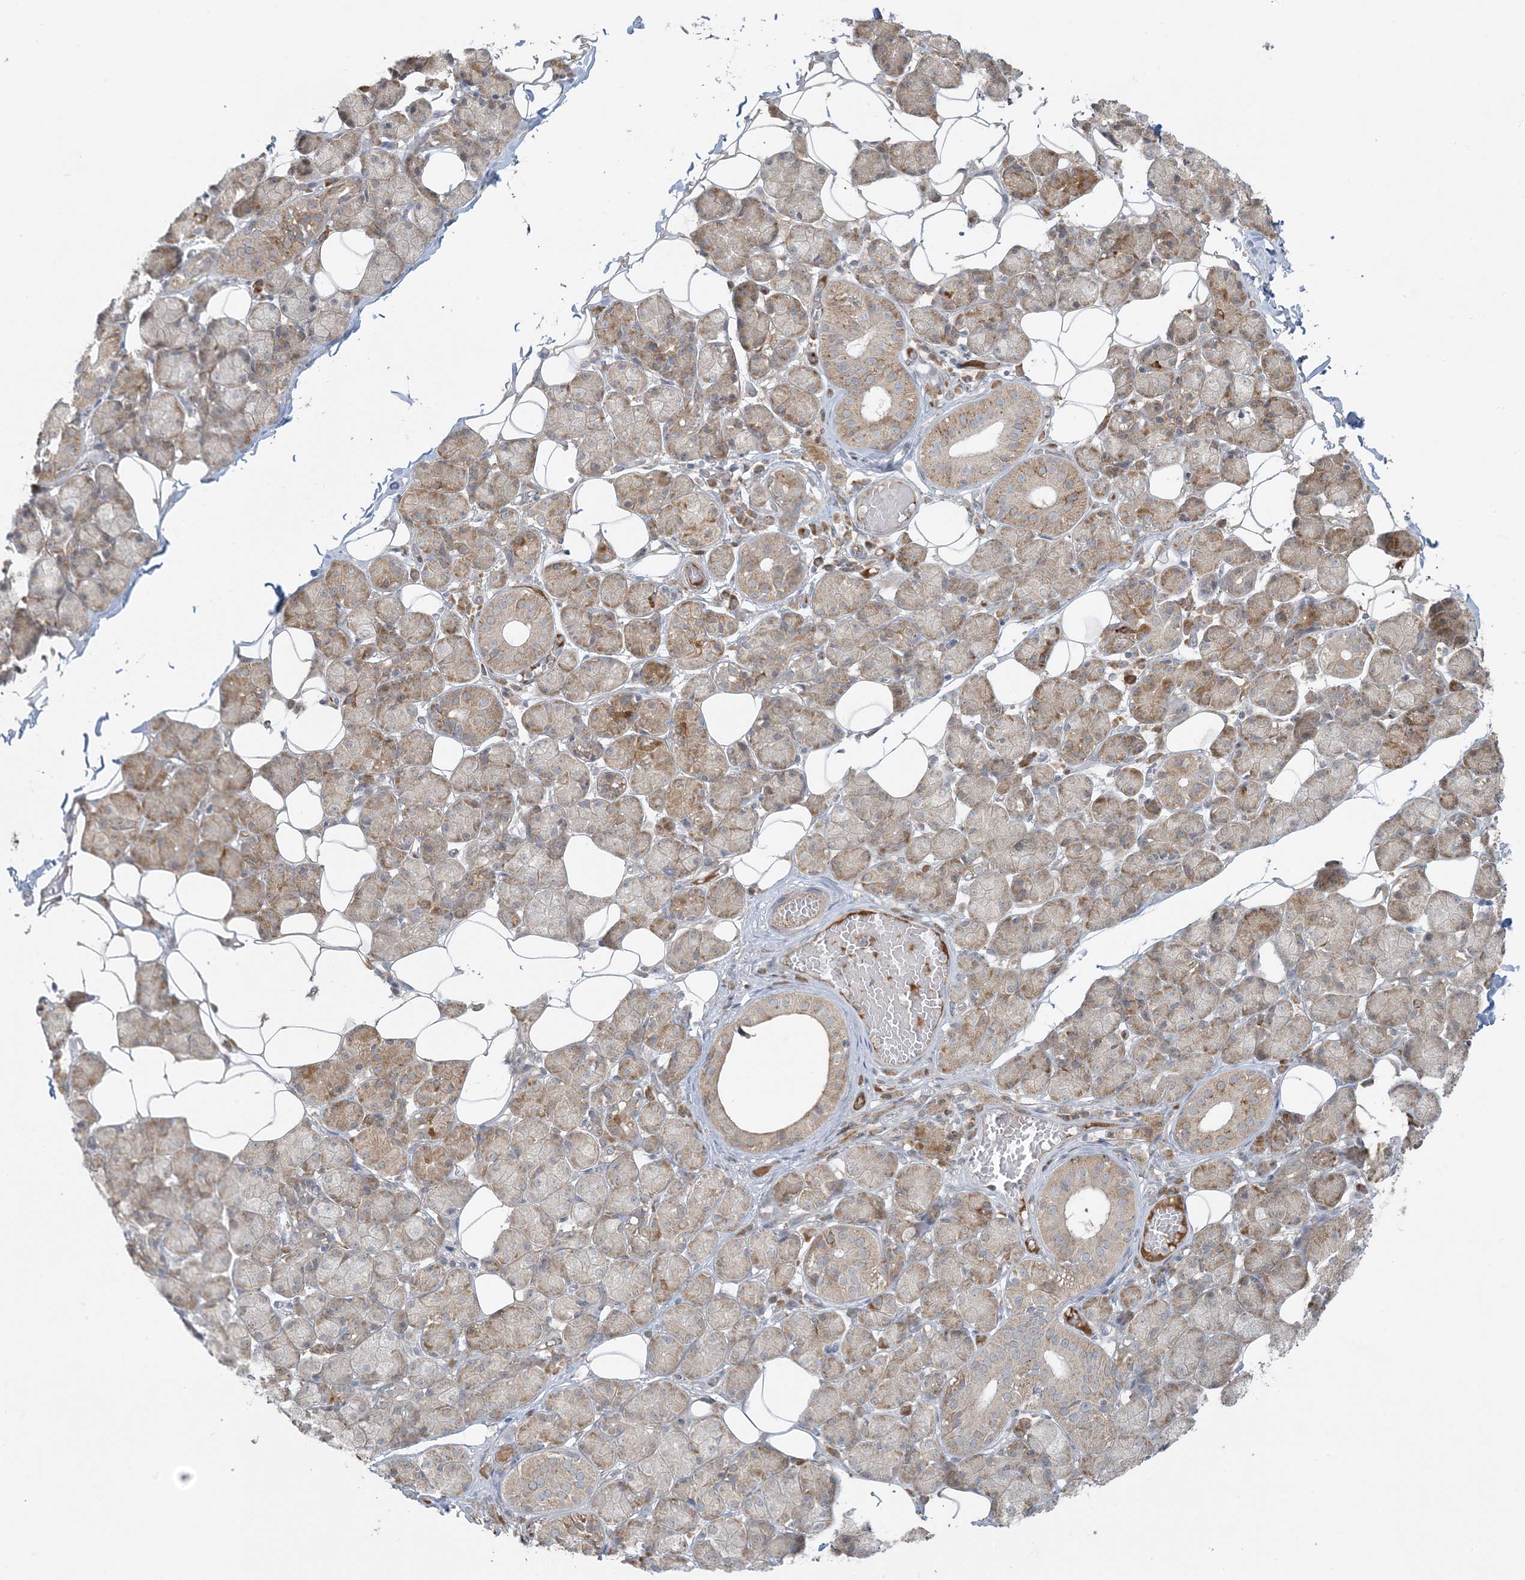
{"staining": {"intensity": "moderate", "quantity": ">75%", "location": "cytoplasmic/membranous"}, "tissue": "salivary gland", "cell_type": "Glandular cells", "image_type": "normal", "snomed": [{"axis": "morphology", "description": "Normal tissue, NOS"}, {"axis": "topography", "description": "Salivary gland"}], "caption": "IHC (DAB) staining of unremarkable human salivary gland displays moderate cytoplasmic/membranous protein expression in about >75% of glandular cells. The protein is shown in brown color, while the nuclei are stained blue.", "gene": "ZNF263", "patient": {"sex": "female", "age": 33}}